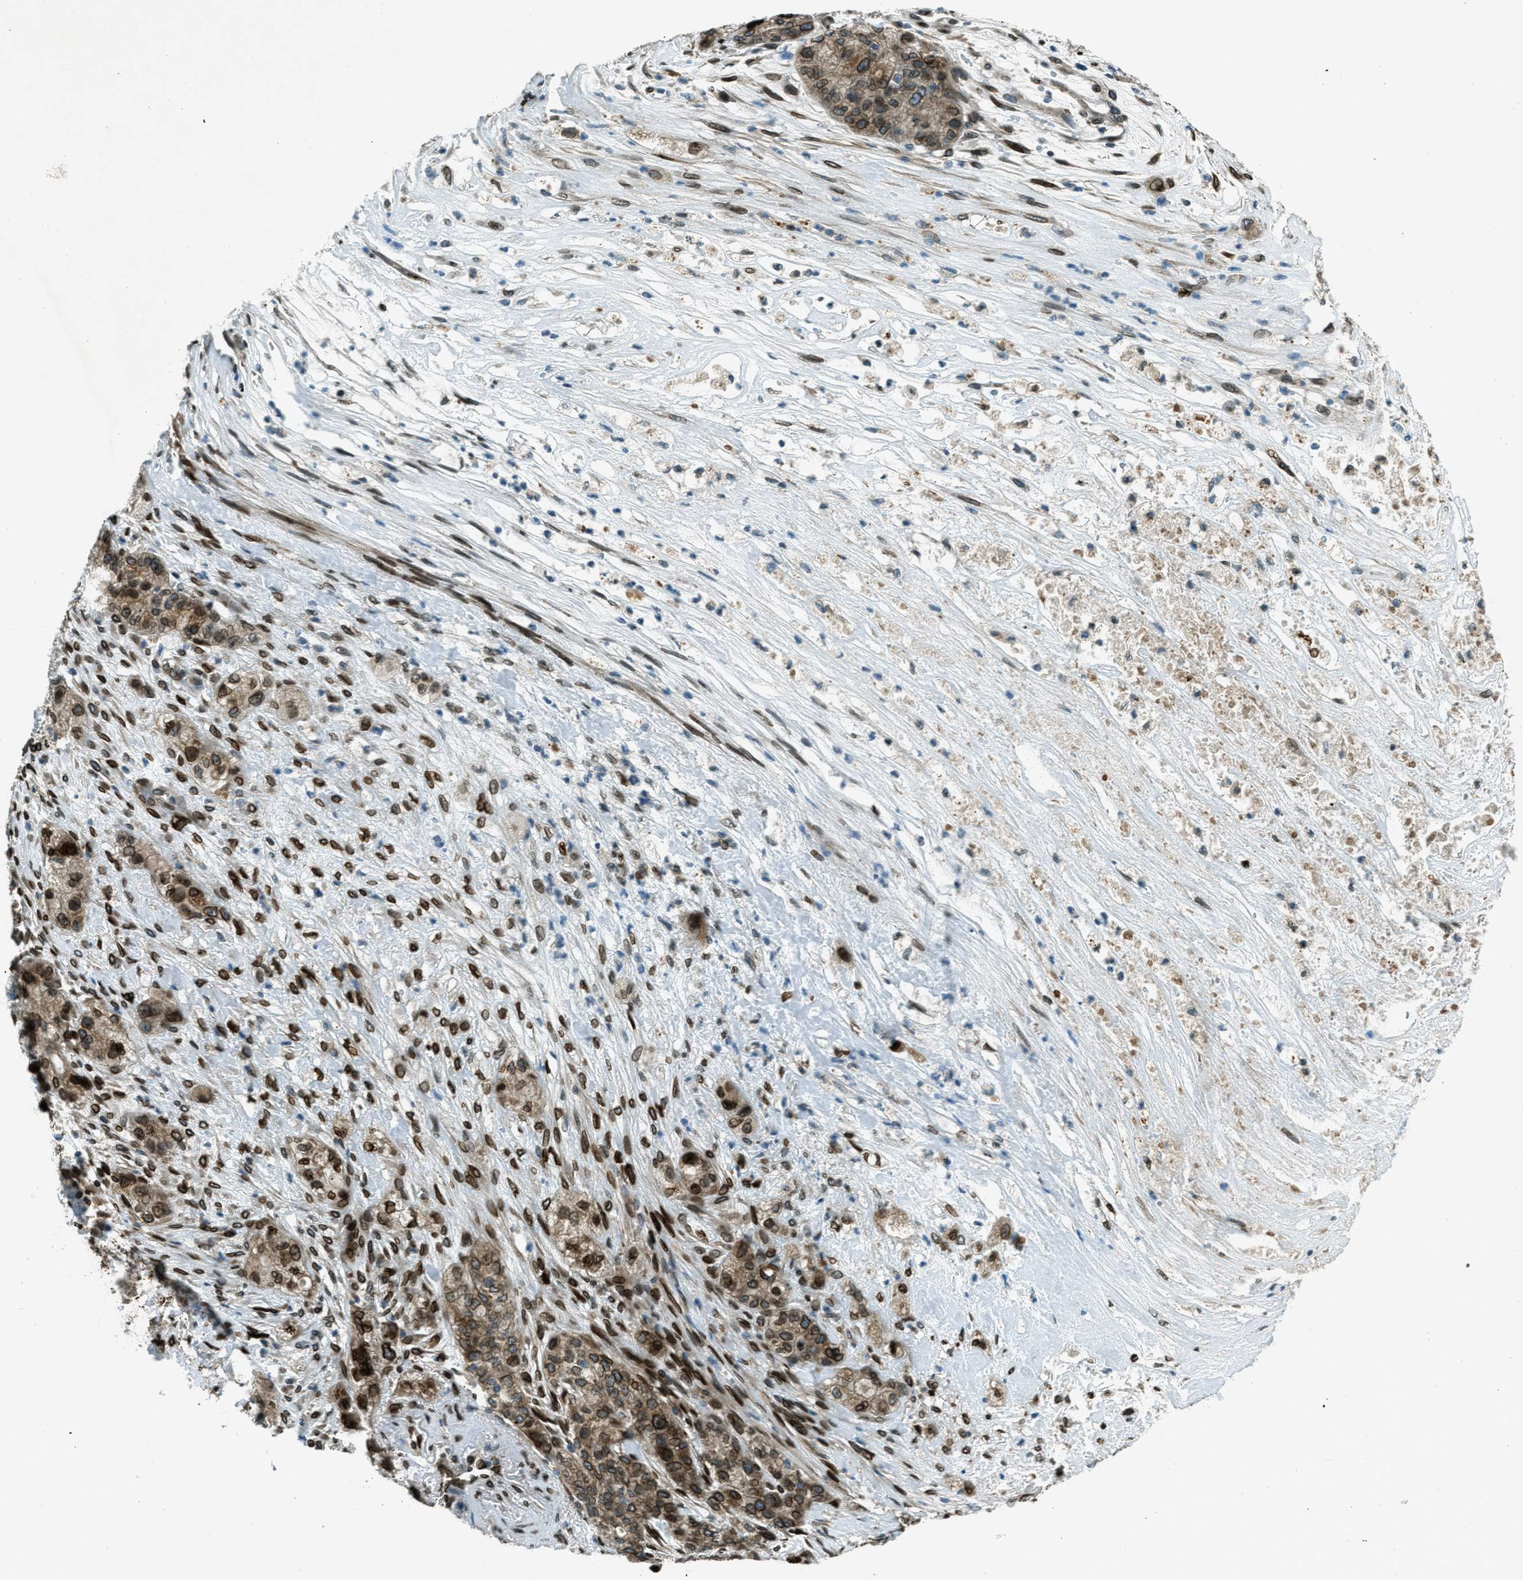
{"staining": {"intensity": "strong", "quantity": ">75%", "location": "cytoplasmic/membranous,nuclear"}, "tissue": "pancreatic cancer", "cell_type": "Tumor cells", "image_type": "cancer", "snomed": [{"axis": "morphology", "description": "Adenocarcinoma, NOS"}, {"axis": "topography", "description": "Pancreas"}], "caption": "Immunohistochemistry staining of pancreatic cancer (adenocarcinoma), which demonstrates high levels of strong cytoplasmic/membranous and nuclear expression in about >75% of tumor cells indicating strong cytoplasmic/membranous and nuclear protein expression. The staining was performed using DAB (3,3'-diaminobenzidine) (brown) for protein detection and nuclei were counterstained in hematoxylin (blue).", "gene": "LEMD2", "patient": {"sex": "female", "age": 78}}